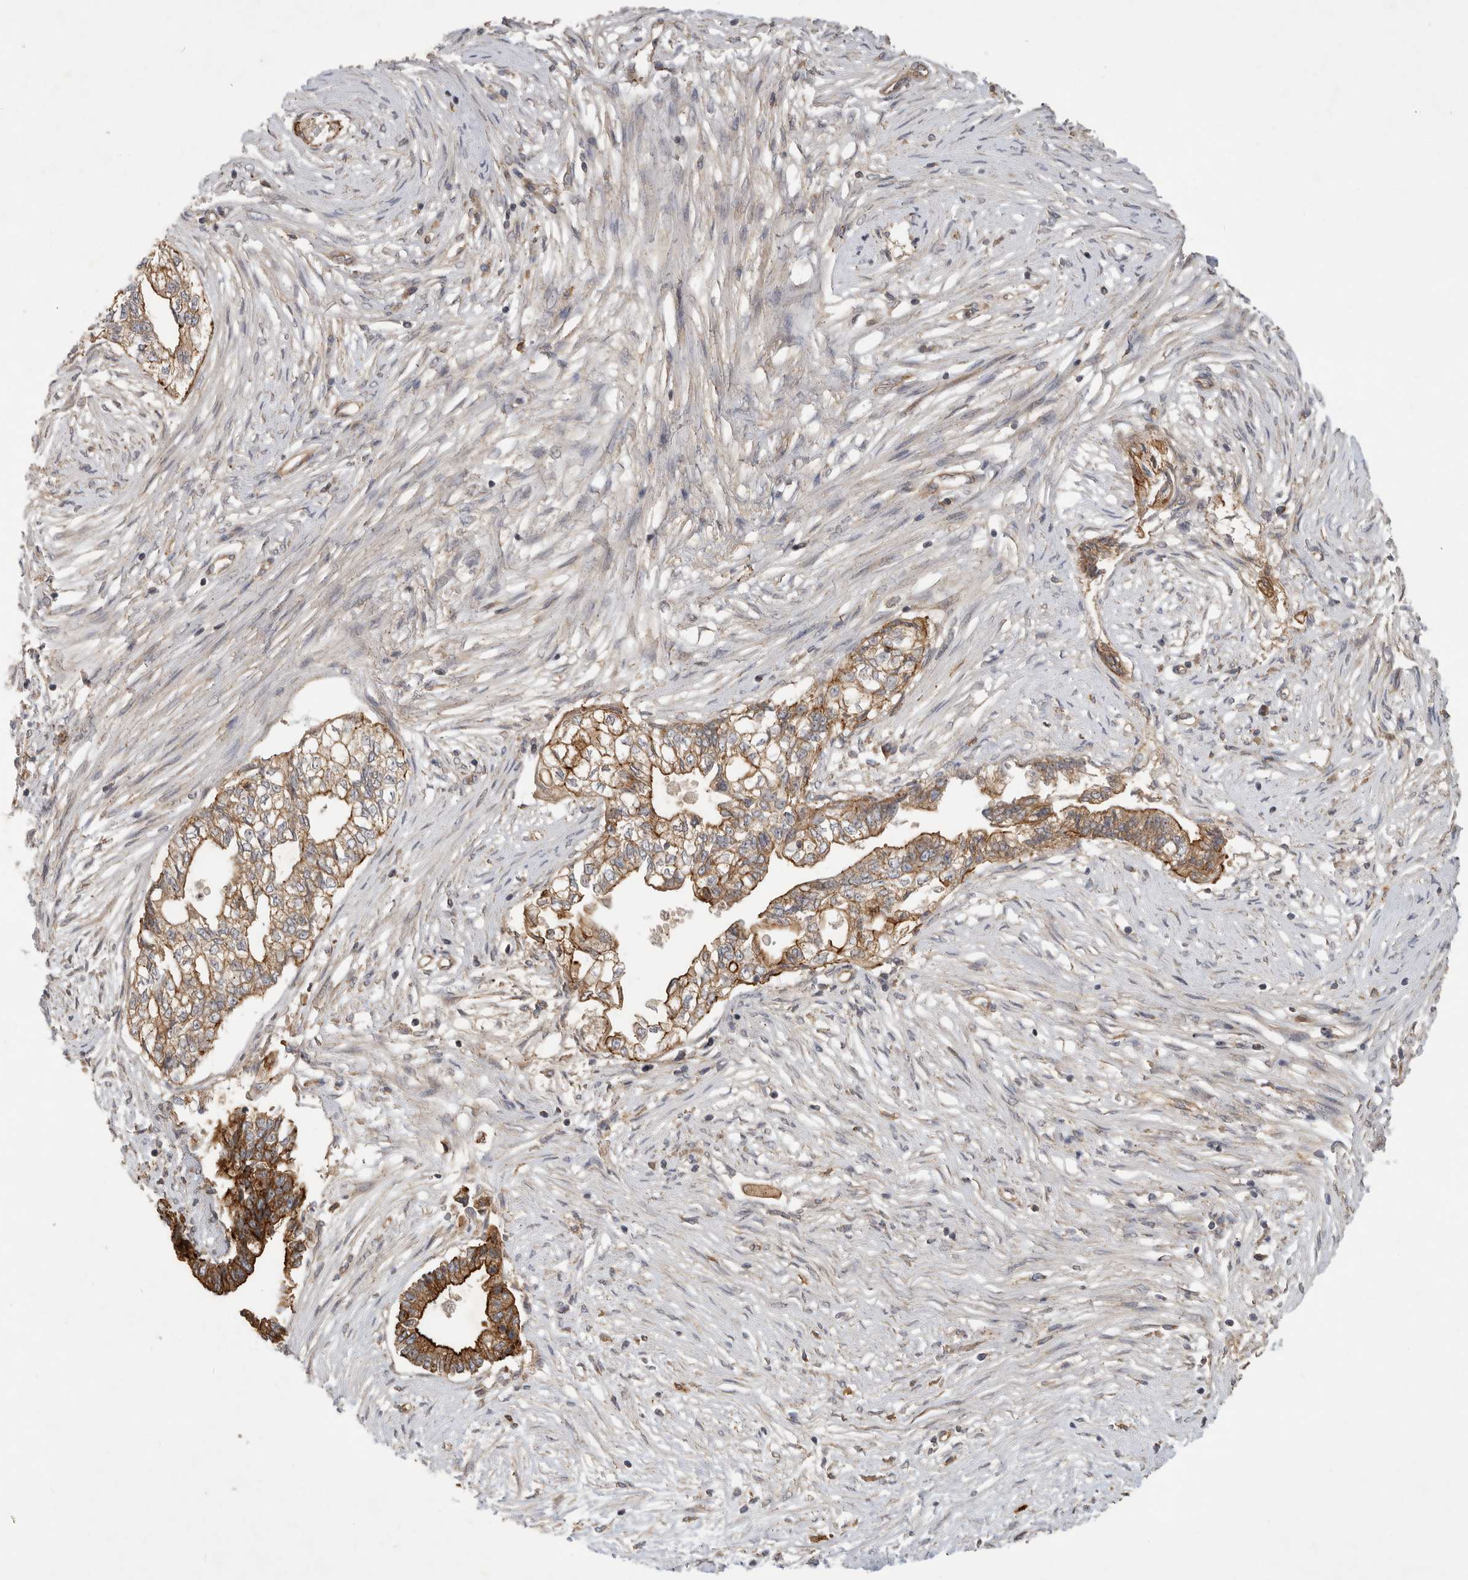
{"staining": {"intensity": "moderate", "quantity": "25%-75%", "location": "cytoplasmic/membranous"}, "tissue": "pancreatic cancer", "cell_type": "Tumor cells", "image_type": "cancer", "snomed": [{"axis": "morphology", "description": "Adenocarcinoma, NOS"}, {"axis": "topography", "description": "Pancreas"}], "caption": "High-power microscopy captured an IHC histopathology image of pancreatic cancer, revealing moderate cytoplasmic/membranous positivity in about 25%-75% of tumor cells. (DAB (3,3'-diaminobenzidine) IHC, brown staining for protein, blue staining for nuclei).", "gene": "MLPH", "patient": {"sex": "male", "age": 72}}